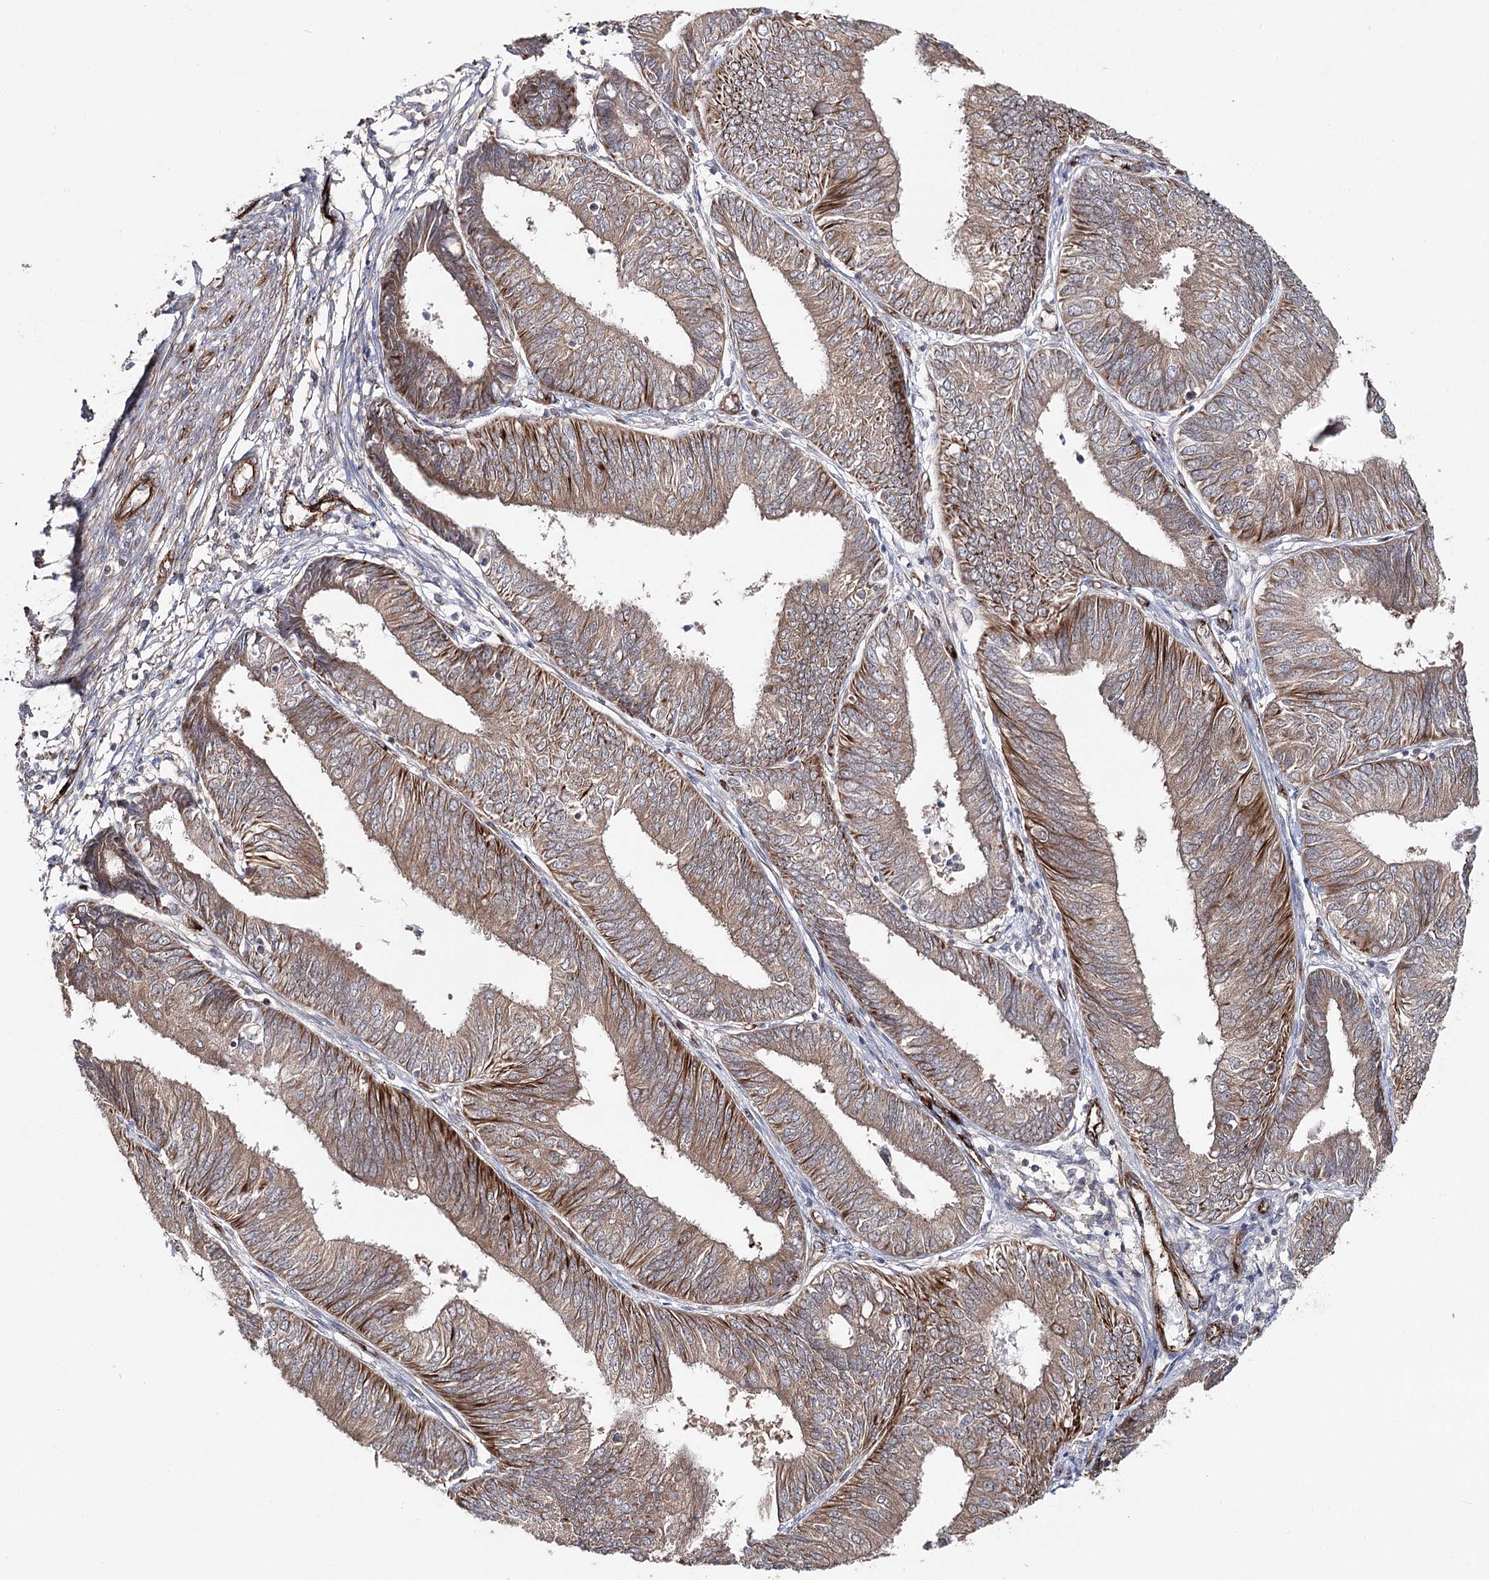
{"staining": {"intensity": "moderate", "quantity": ">75%", "location": "cytoplasmic/membranous"}, "tissue": "endometrial cancer", "cell_type": "Tumor cells", "image_type": "cancer", "snomed": [{"axis": "morphology", "description": "Adenocarcinoma, NOS"}, {"axis": "topography", "description": "Endometrium"}], "caption": "Human endometrial adenocarcinoma stained with a protein marker reveals moderate staining in tumor cells.", "gene": "MIB1", "patient": {"sex": "female", "age": 58}}